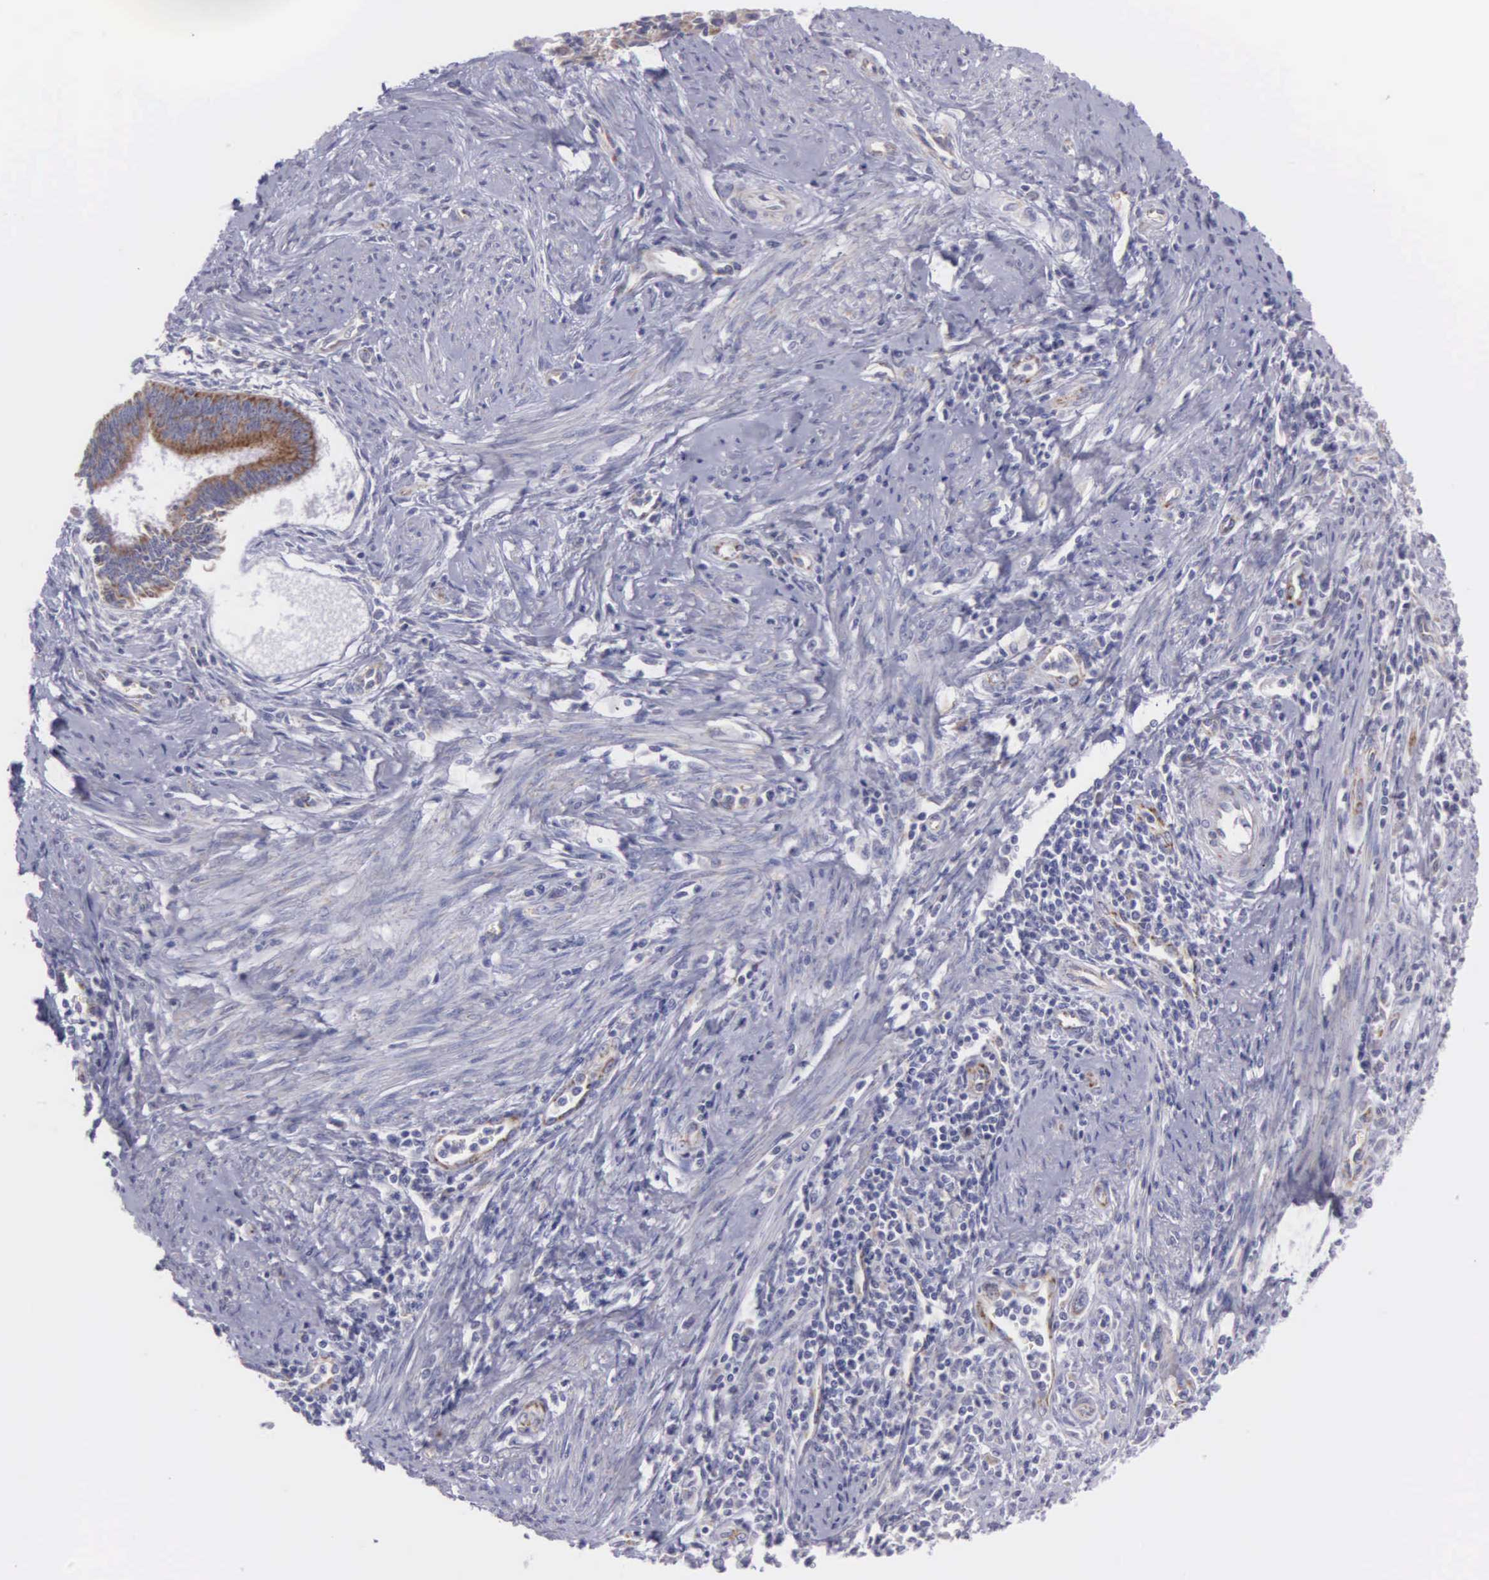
{"staining": {"intensity": "moderate", "quantity": ">75%", "location": "cytoplasmic/membranous"}, "tissue": "cervical cancer", "cell_type": "Tumor cells", "image_type": "cancer", "snomed": [{"axis": "morphology", "description": "Normal tissue, NOS"}, {"axis": "morphology", "description": "Adenocarcinoma, NOS"}, {"axis": "topography", "description": "Cervix"}], "caption": "A high-resolution histopathology image shows immunohistochemistry staining of cervical cancer (adenocarcinoma), which exhibits moderate cytoplasmic/membranous expression in about >75% of tumor cells.", "gene": "SYNJ2BP", "patient": {"sex": "female", "age": 34}}